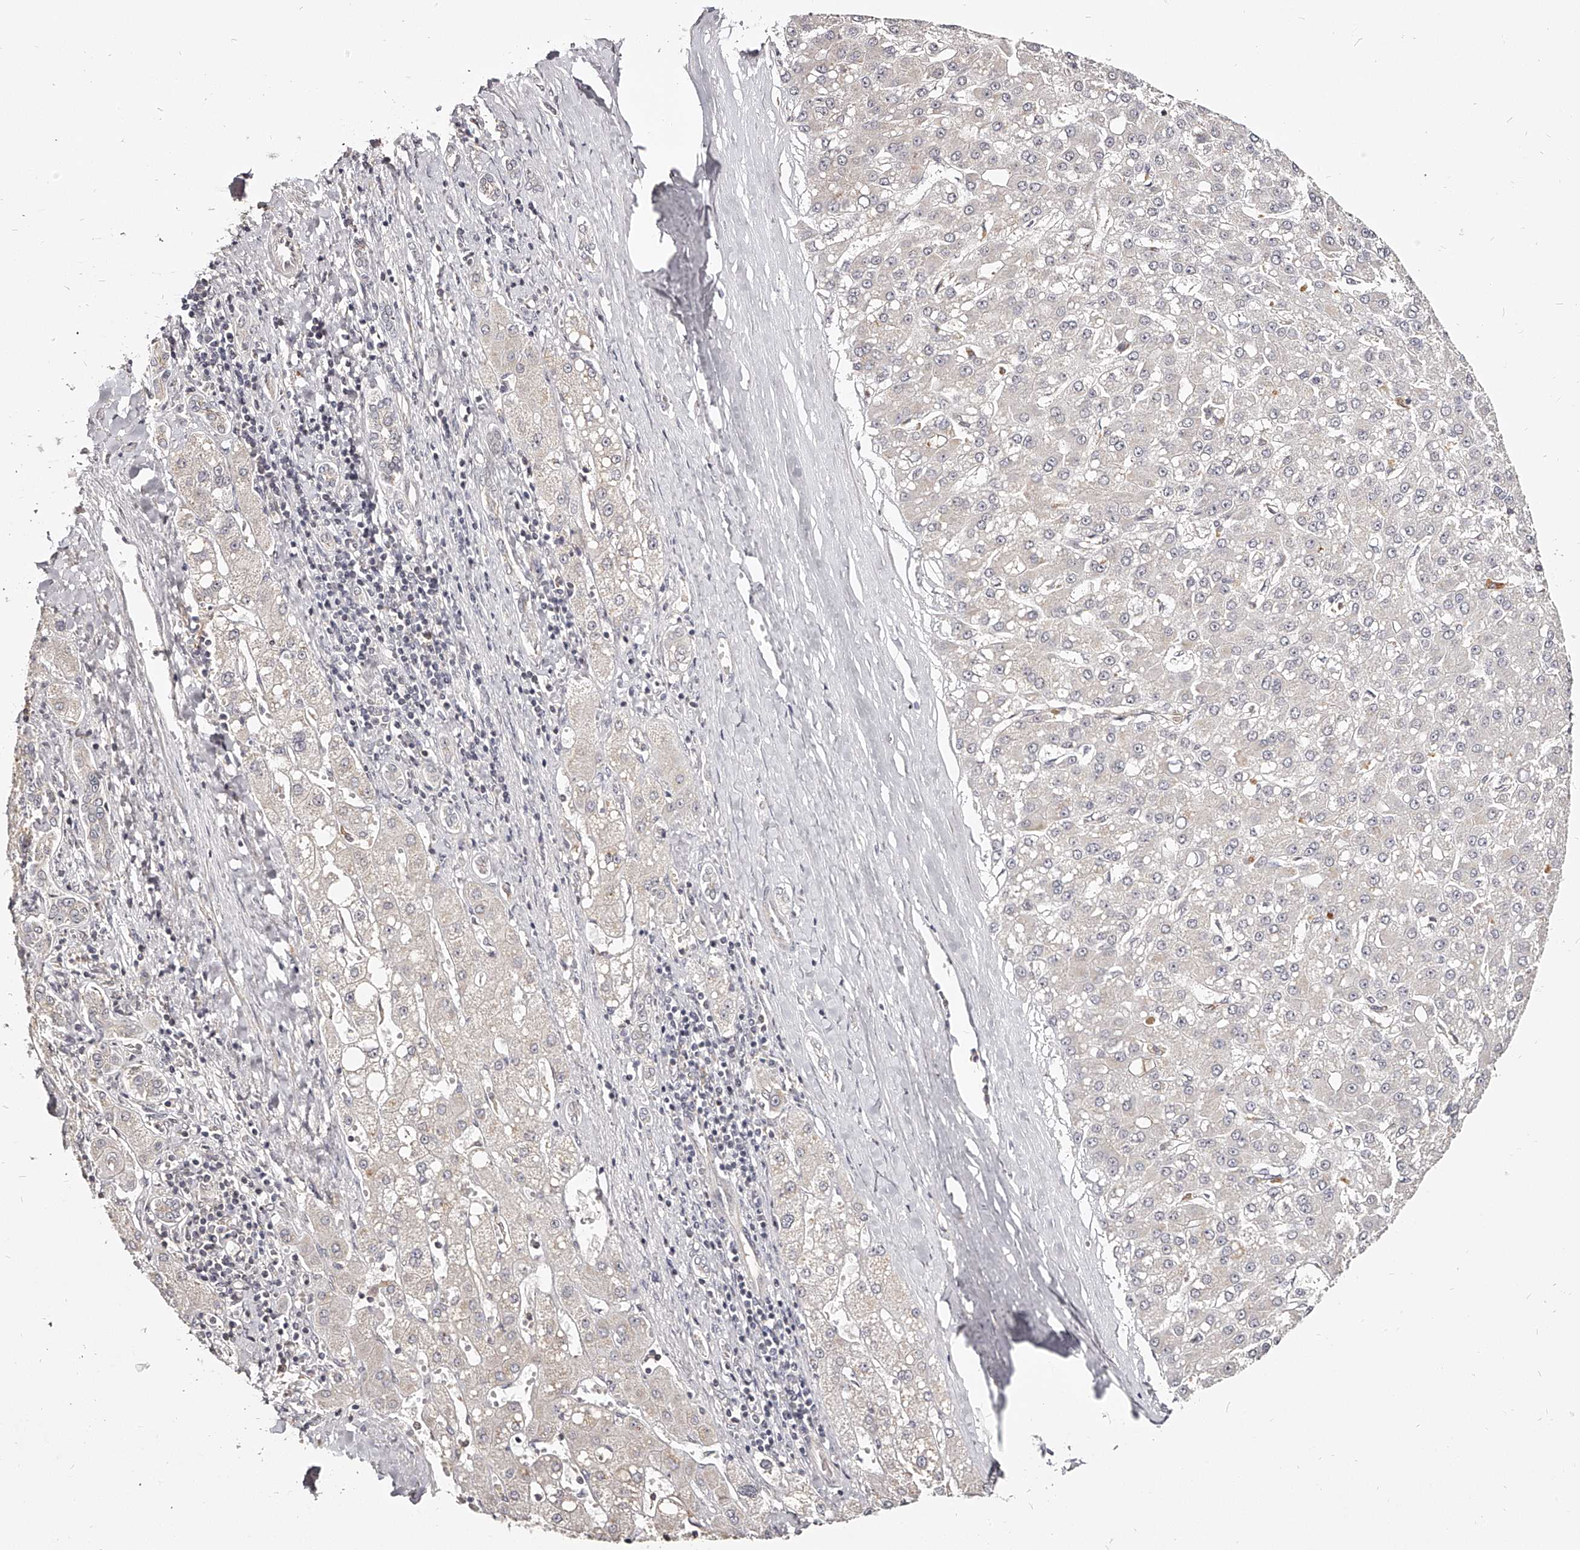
{"staining": {"intensity": "negative", "quantity": "none", "location": "none"}, "tissue": "liver cancer", "cell_type": "Tumor cells", "image_type": "cancer", "snomed": [{"axis": "morphology", "description": "Carcinoma, Hepatocellular, NOS"}, {"axis": "topography", "description": "Liver"}], "caption": "Hepatocellular carcinoma (liver) was stained to show a protein in brown. There is no significant positivity in tumor cells. (DAB (3,3'-diaminobenzidine) immunohistochemistry (IHC) with hematoxylin counter stain).", "gene": "ZNF789", "patient": {"sex": "male", "age": 67}}